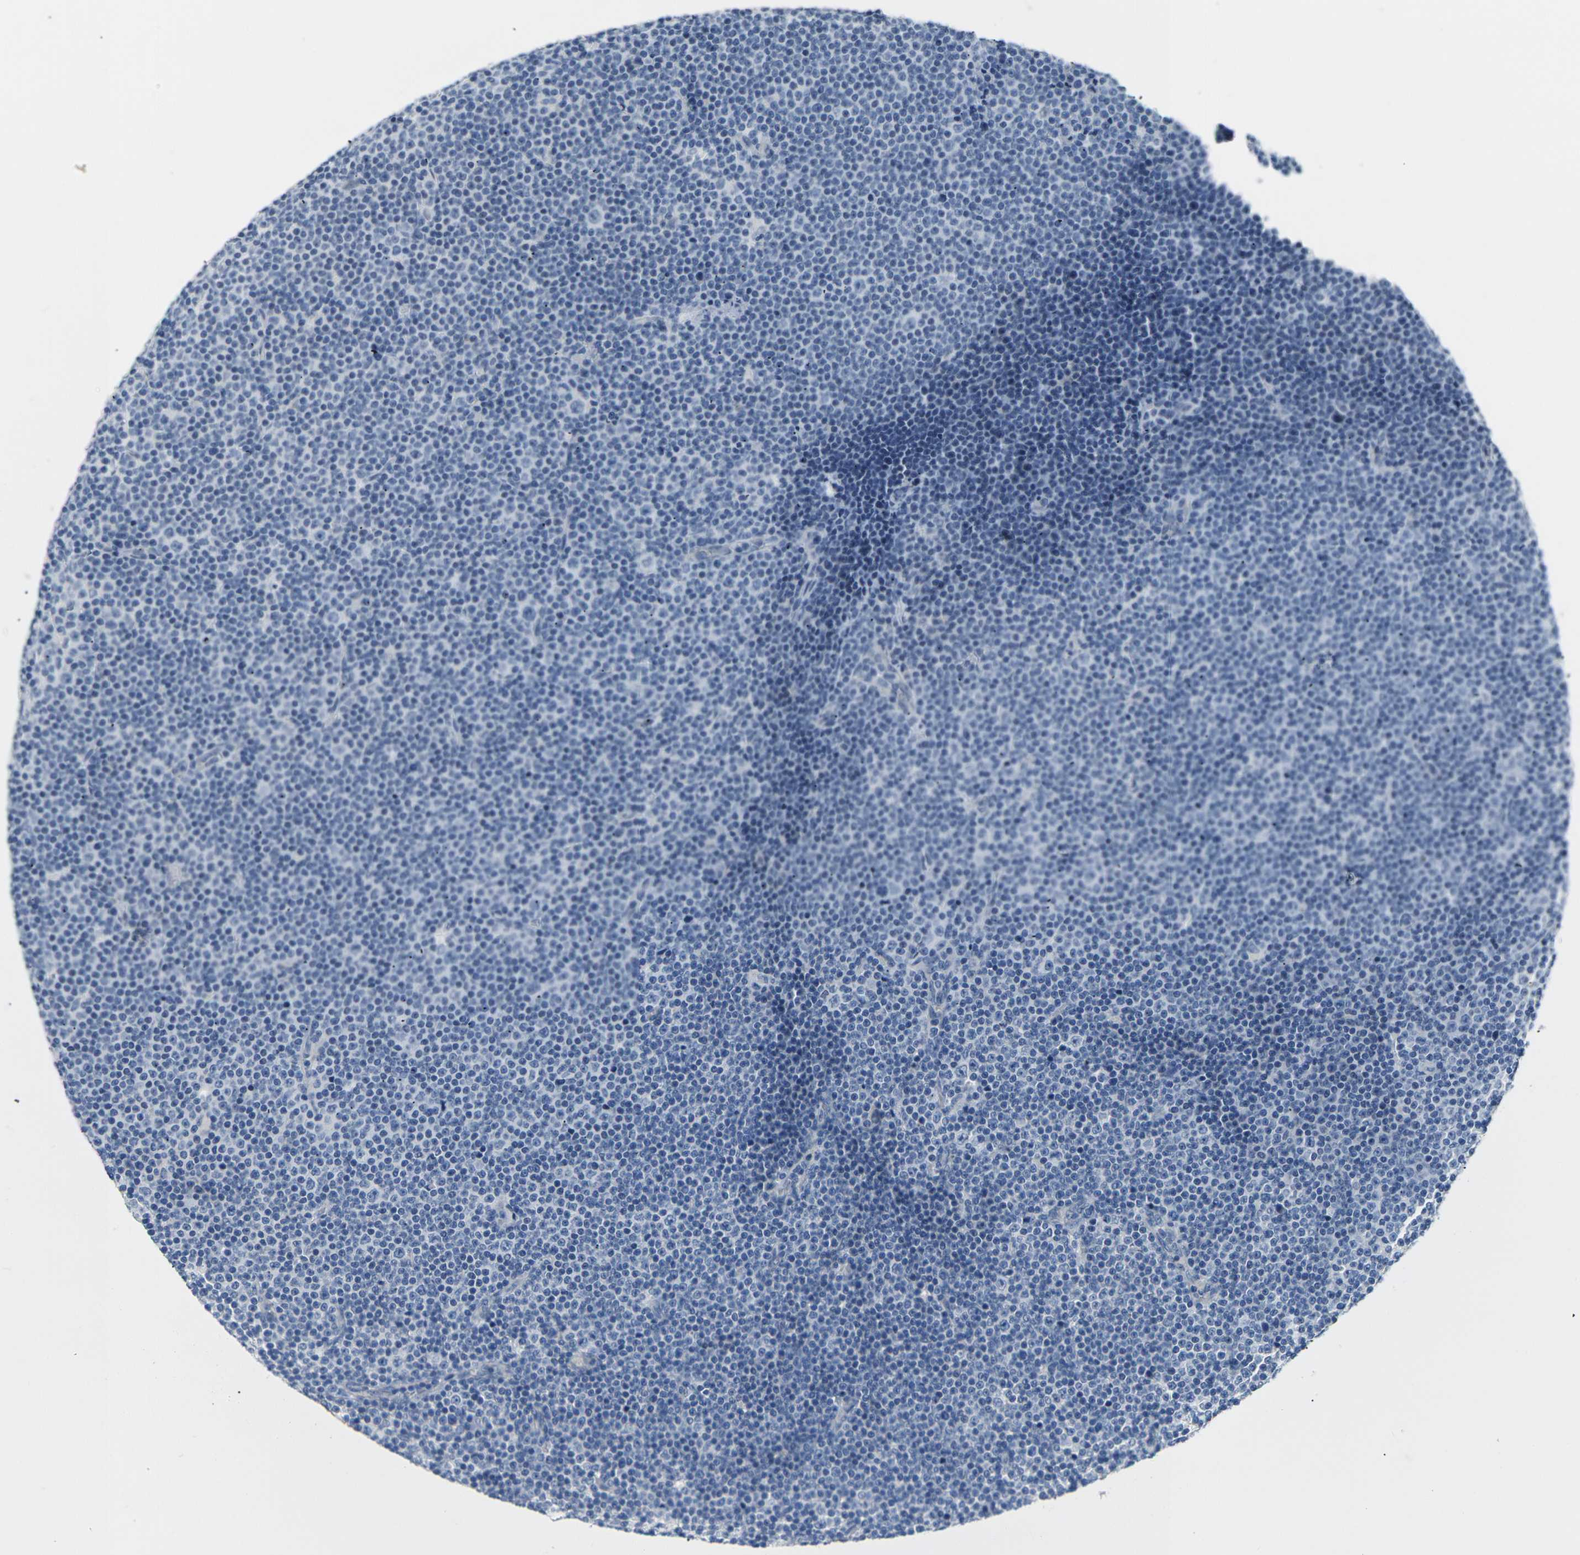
{"staining": {"intensity": "negative", "quantity": "none", "location": "none"}, "tissue": "lymphoma", "cell_type": "Tumor cells", "image_type": "cancer", "snomed": [{"axis": "morphology", "description": "Malignant lymphoma, non-Hodgkin's type, Low grade"}, {"axis": "topography", "description": "Lymph node"}], "caption": "Immunohistochemistry image of neoplastic tissue: human malignant lymphoma, non-Hodgkin's type (low-grade) stained with DAB (3,3'-diaminobenzidine) reveals no significant protein positivity in tumor cells. (DAB (3,3'-diaminobenzidine) immunohistochemistry (IHC) with hematoxylin counter stain).", "gene": "CLDN7", "patient": {"sex": "female", "age": 67}}